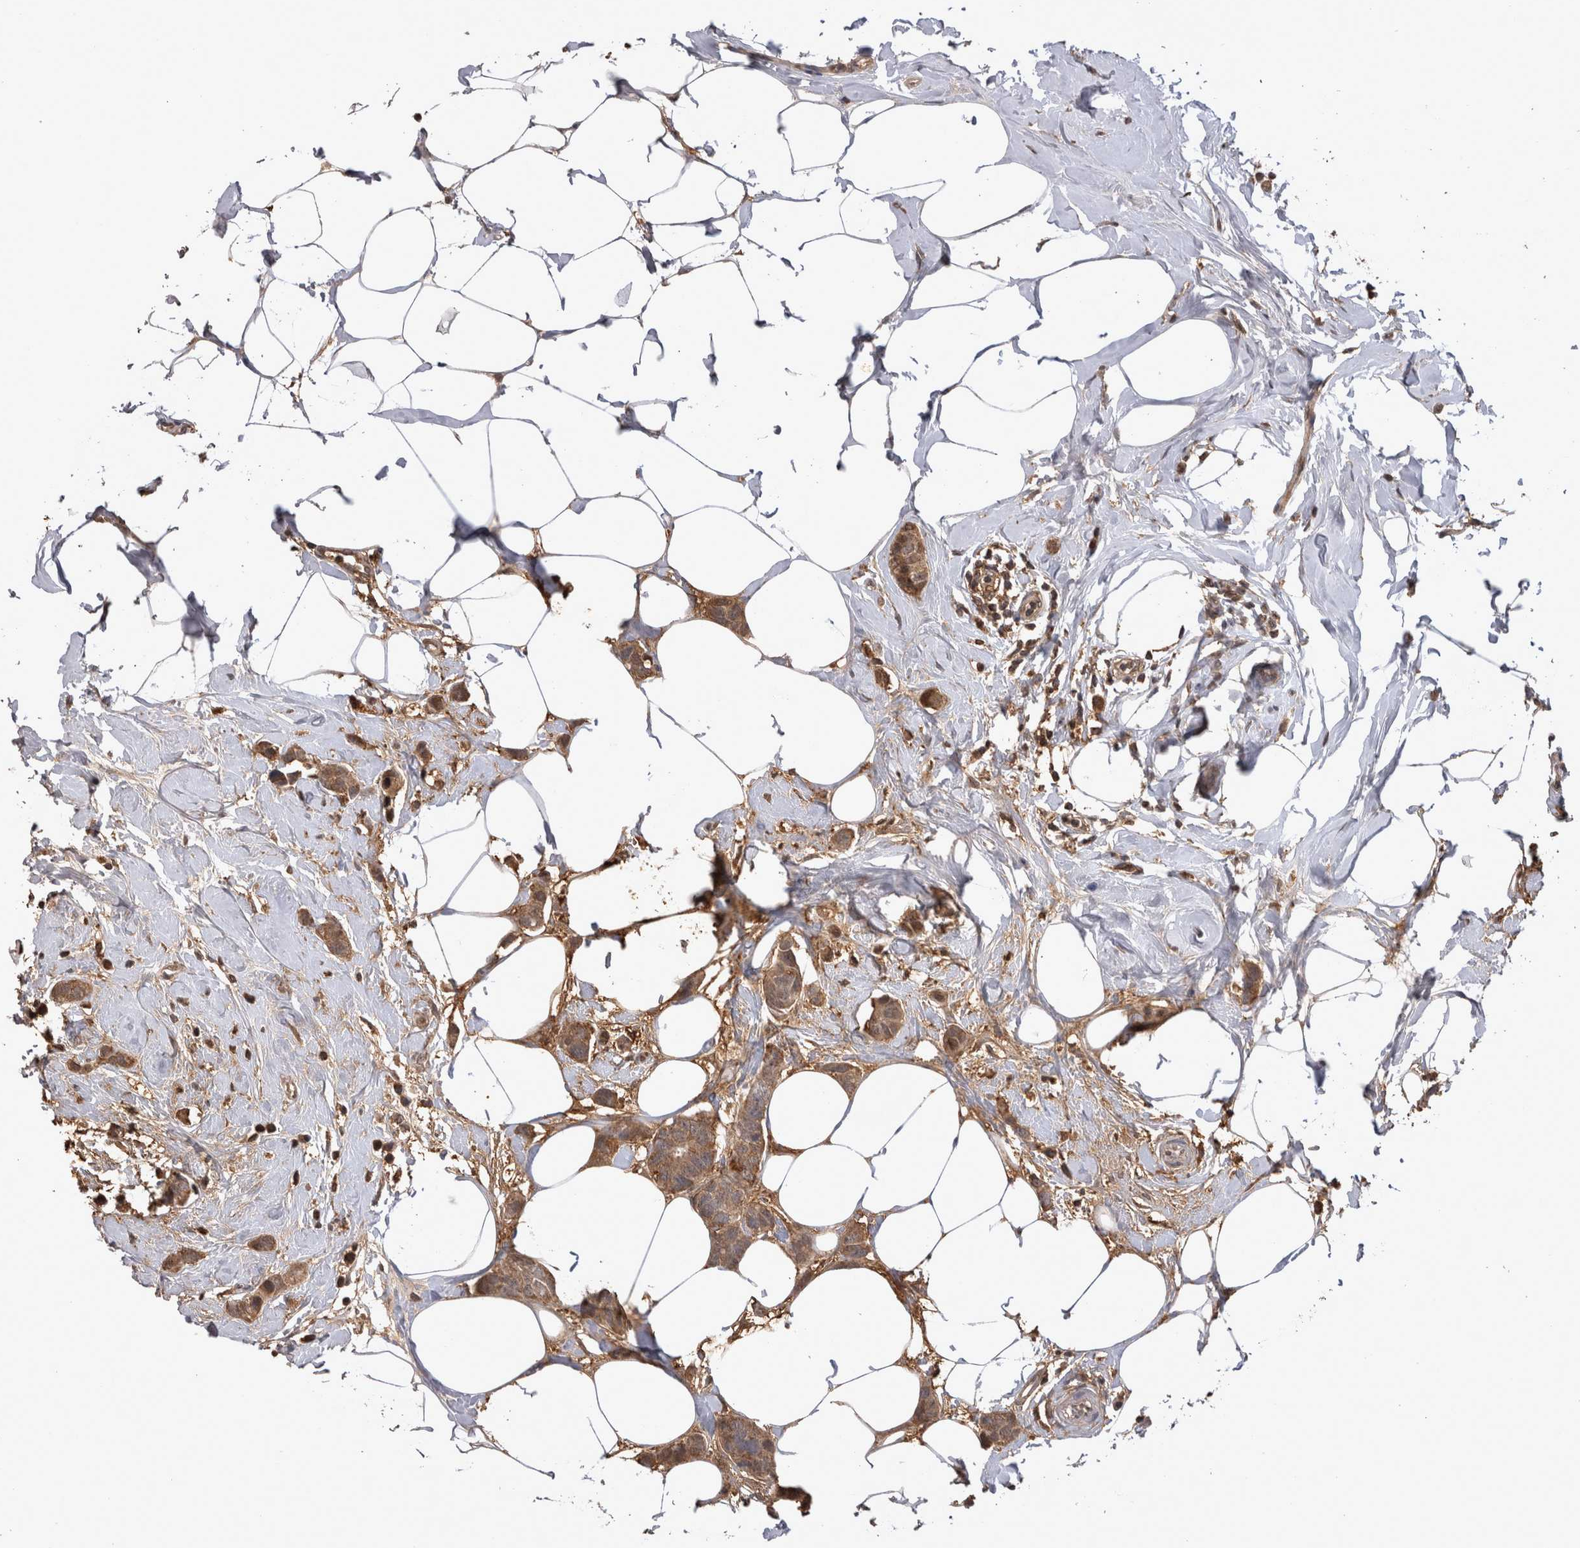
{"staining": {"intensity": "moderate", "quantity": ">75%", "location": "cytoplasmic/membranous"}, "tissue": "breast cancer", "cell_type": "Tumor cells", "image_type": "cancer", "snomed": [{"axis": "morphology", "description": "Normal tissue, NOS"}, {"axis": "morphology", "description": "Duct carcinoma"}, {"axis": "topography", "description": "Breast"}], "caption": "Approximately >75% of tumor cells in human breast cancer demonstrate moderate cytoplasmic/membranous protein positivity as visualized by brown immunohistochemical staining.", "gene": "PREP", "patient": {"sex": "female", "age": 50}}